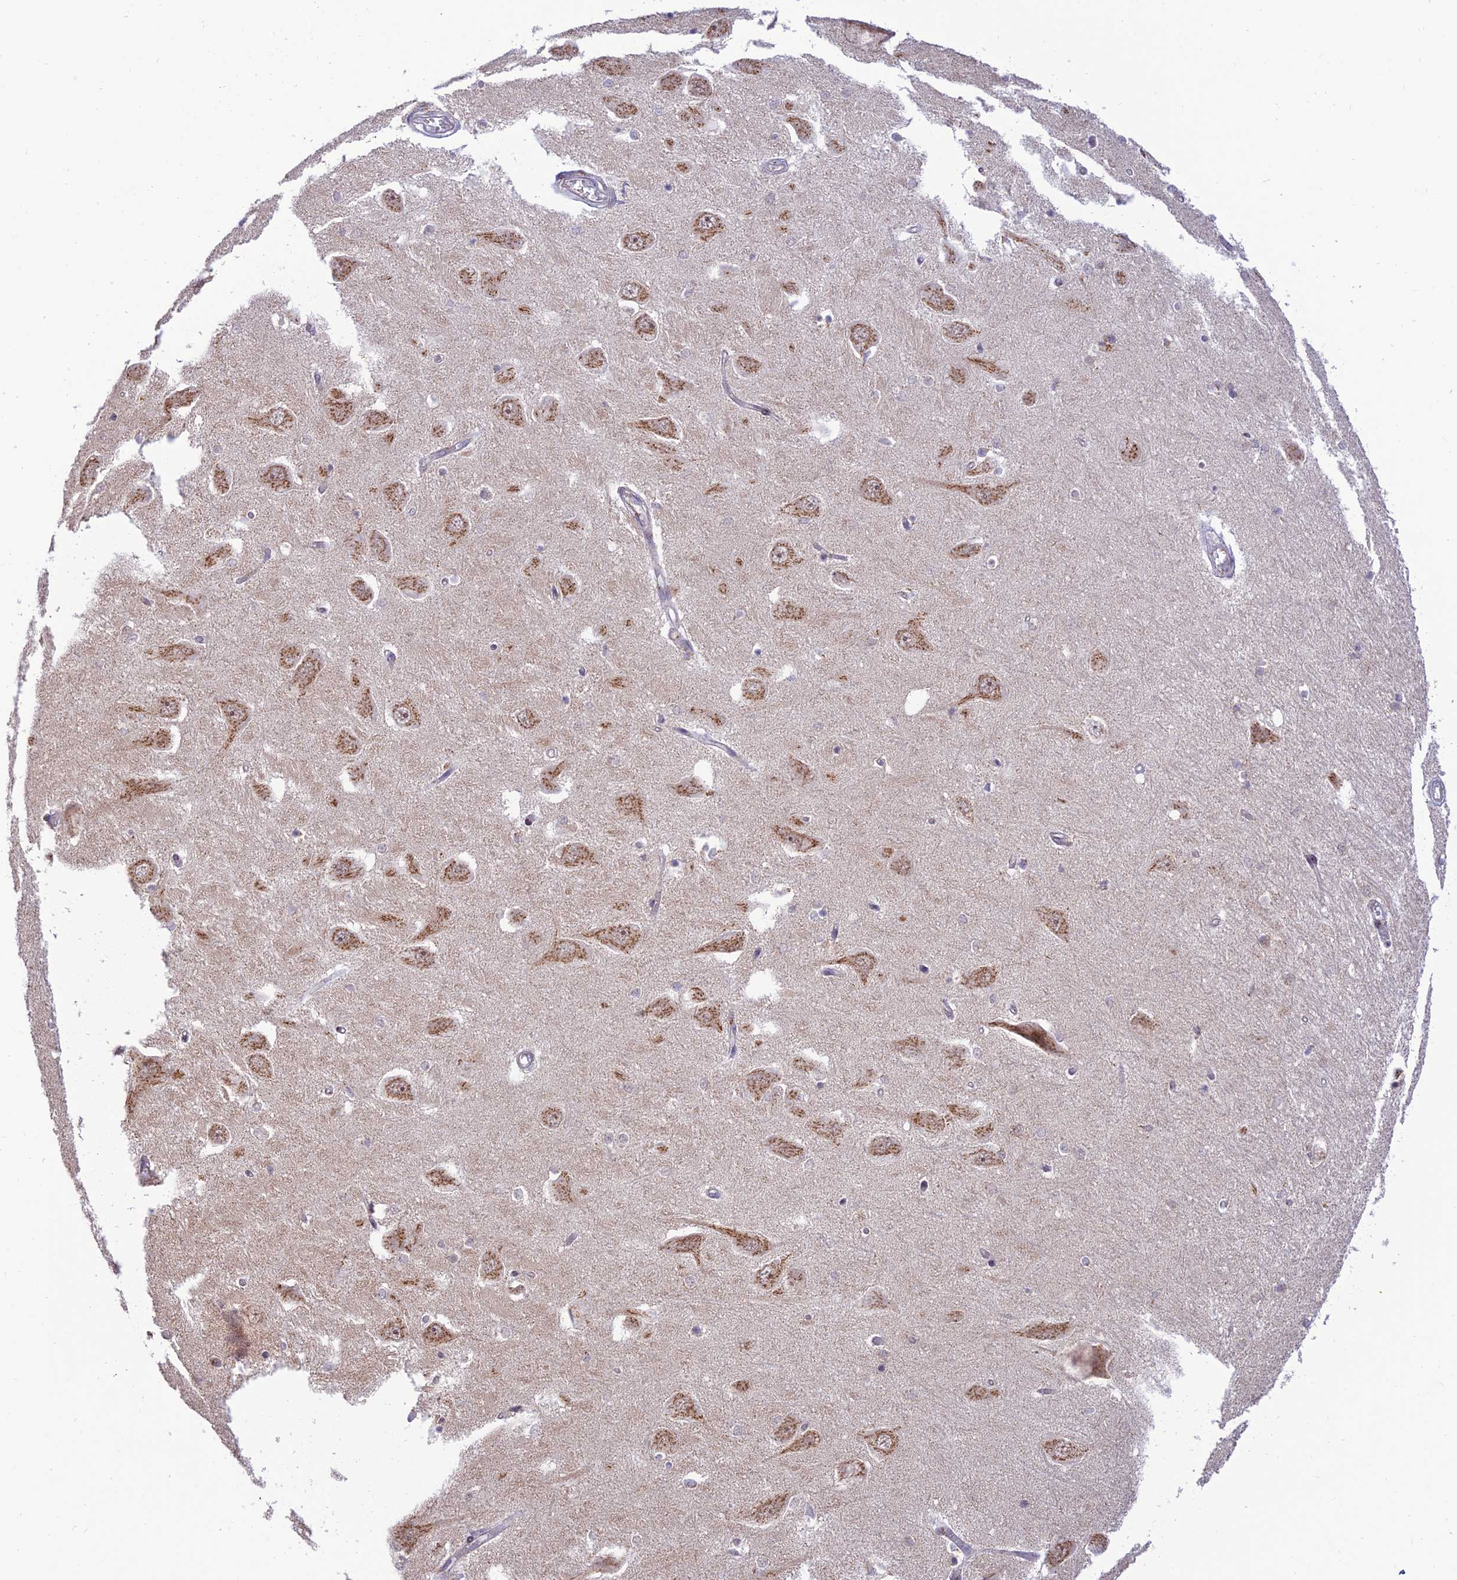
{"staining": {"intensity": "negative", "quantity": "none", "location": "none"}, "tissue": "hippocampus", "cell_type": "Glial cells", "image_type": "normal", "snomed": [{"axis": "morphology", "description": "Normal tissue, NOS"}, {"axis": "topography", "description": "Hippocampus"}], "caption": "An immunohistochemistry (IHC) photomicrograph of normal hippocampus is shown. There is no staining in glial cells of hippocampus.", "gene": "GOLGA3", "patient": {"sex": "male", "age": 45}}